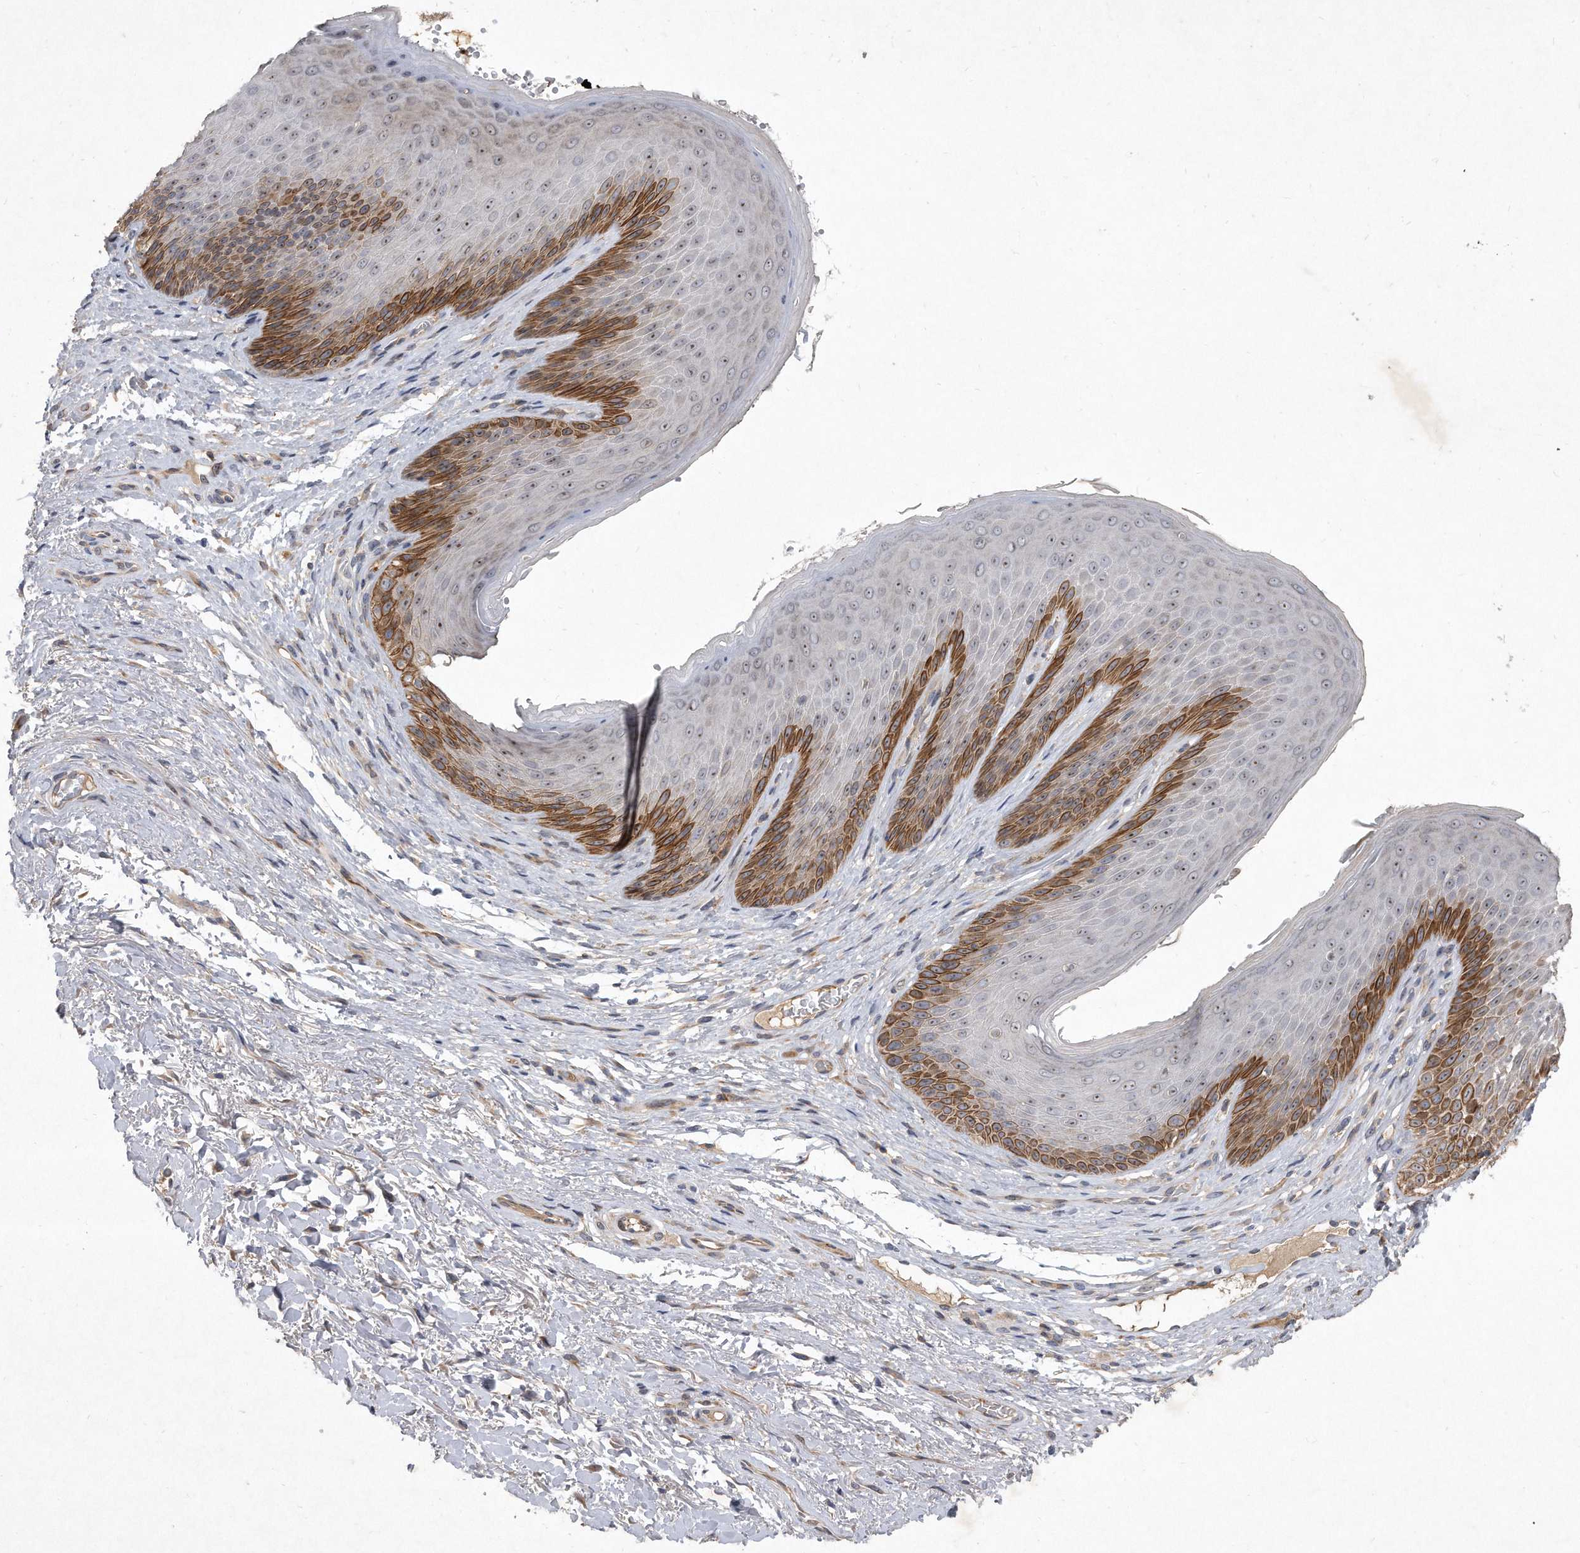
{"staining": {"intensity": "strong", "quantity": "<25%", "location": "cytoplasmic/membranous,nuclear"}, "tissue": "skin", "cell_type": "Epidermal cells", "image_type": "normal", "snomed": [{"axis": "morphology", "description": "Normal tissue, NOS"}, {"axis": "topography", "description": "Anal"}], "caption": "Epidermal cells show strong cytoplasmic/membranous,nuclear staining in approximately <25% of cells in benign skin. The staining was performed using DAB, with brown indicating positive protein expression. Nuclei are stained blue with hematoxylin.", "gene": "PGBD2", "patient": {"sex": "male", "age": 74}}